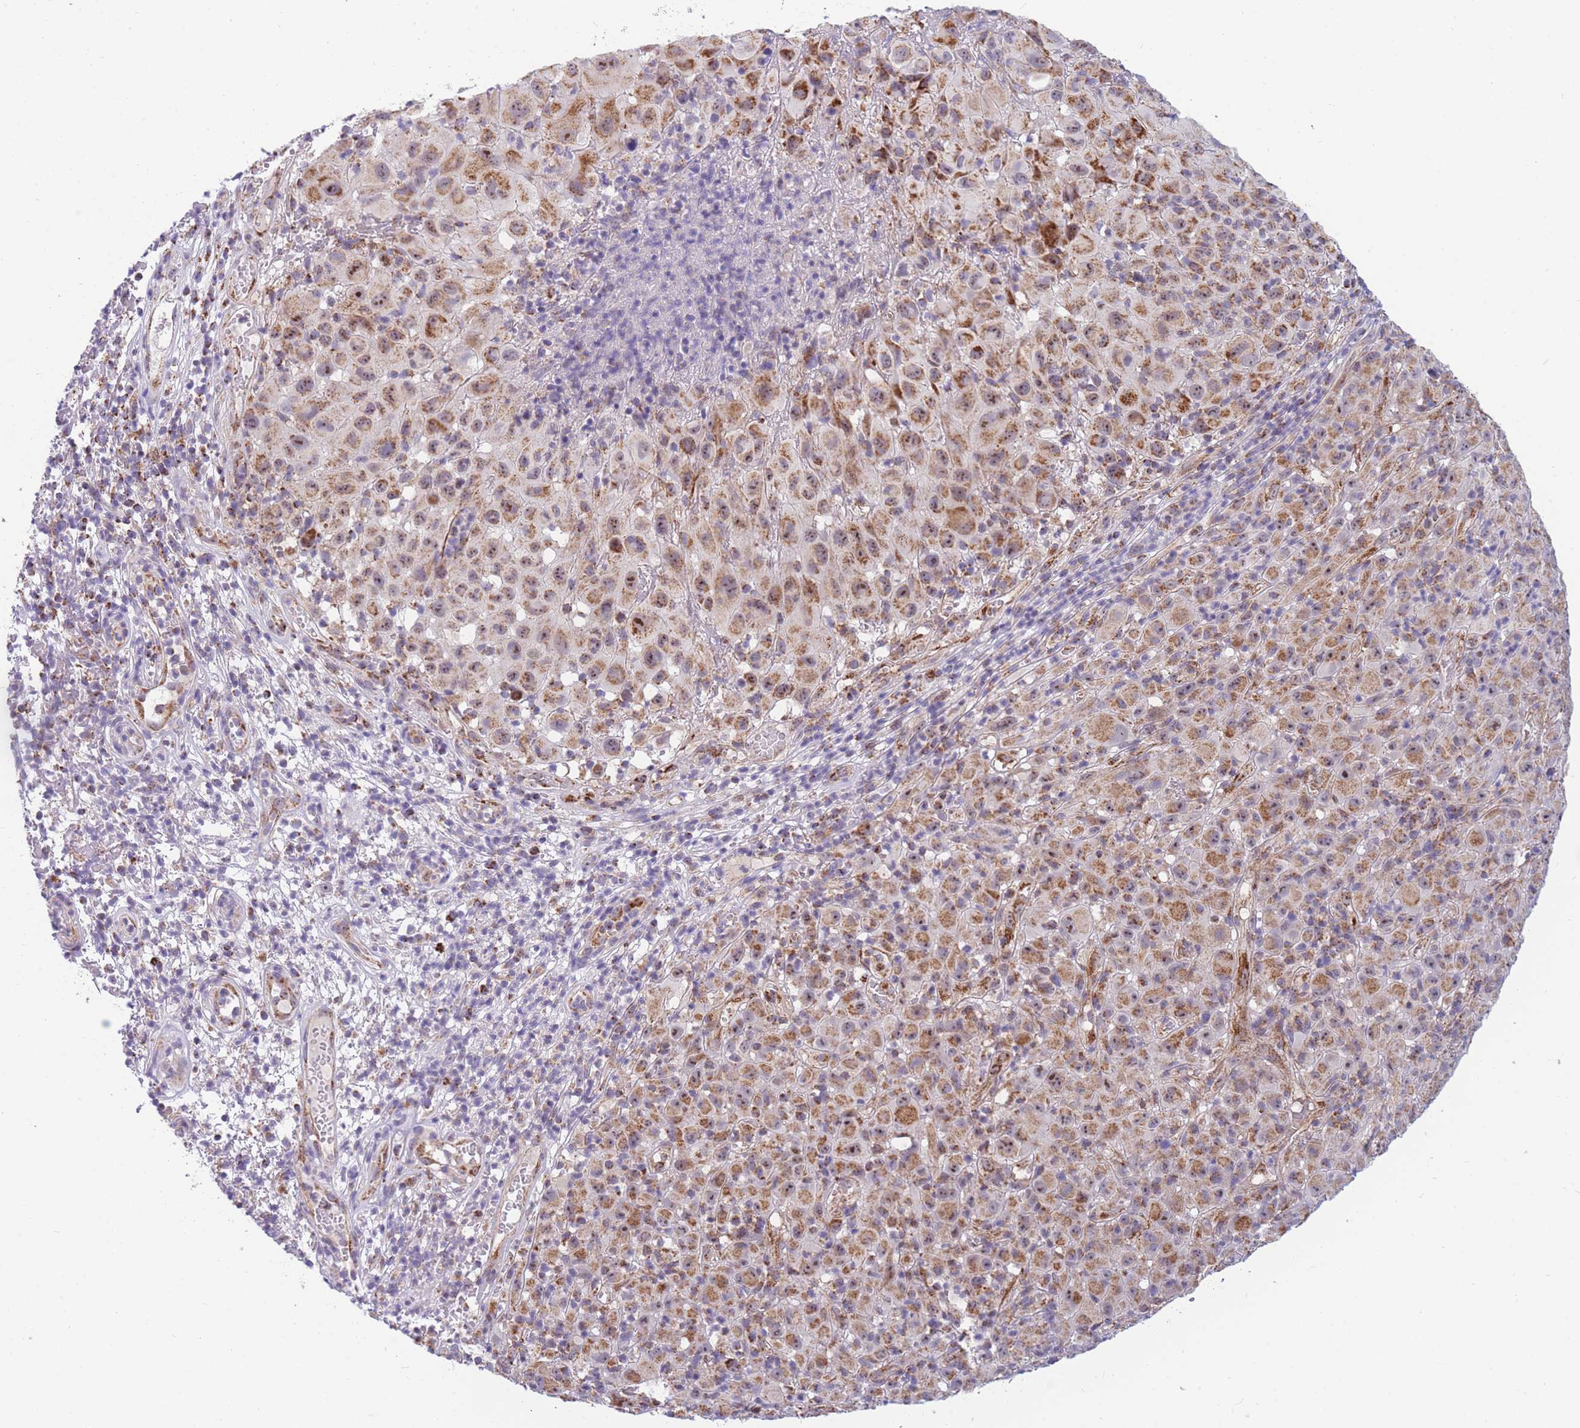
{"staining": {"intensity": "moderate", "quantity": ">75%", "location": "cytoplasmic/membranous"}, "tissue": "melanoma", "cell_type": "Tumor cells", "image_type": "cancer", "snomed": [{"axis": "morphology", "description": "Malignant melanoma, NOS"}, {"axis": "topography", "description": "Skin"}], "caption": "Malignant melanoma tissue shows moderate cytoplasmic/membranous positivity in approximately >75% of tumor cells, visualized by immunohistochemistry.", "gene": "DDX49", "patient": {"sex": "male", "age": 73}}